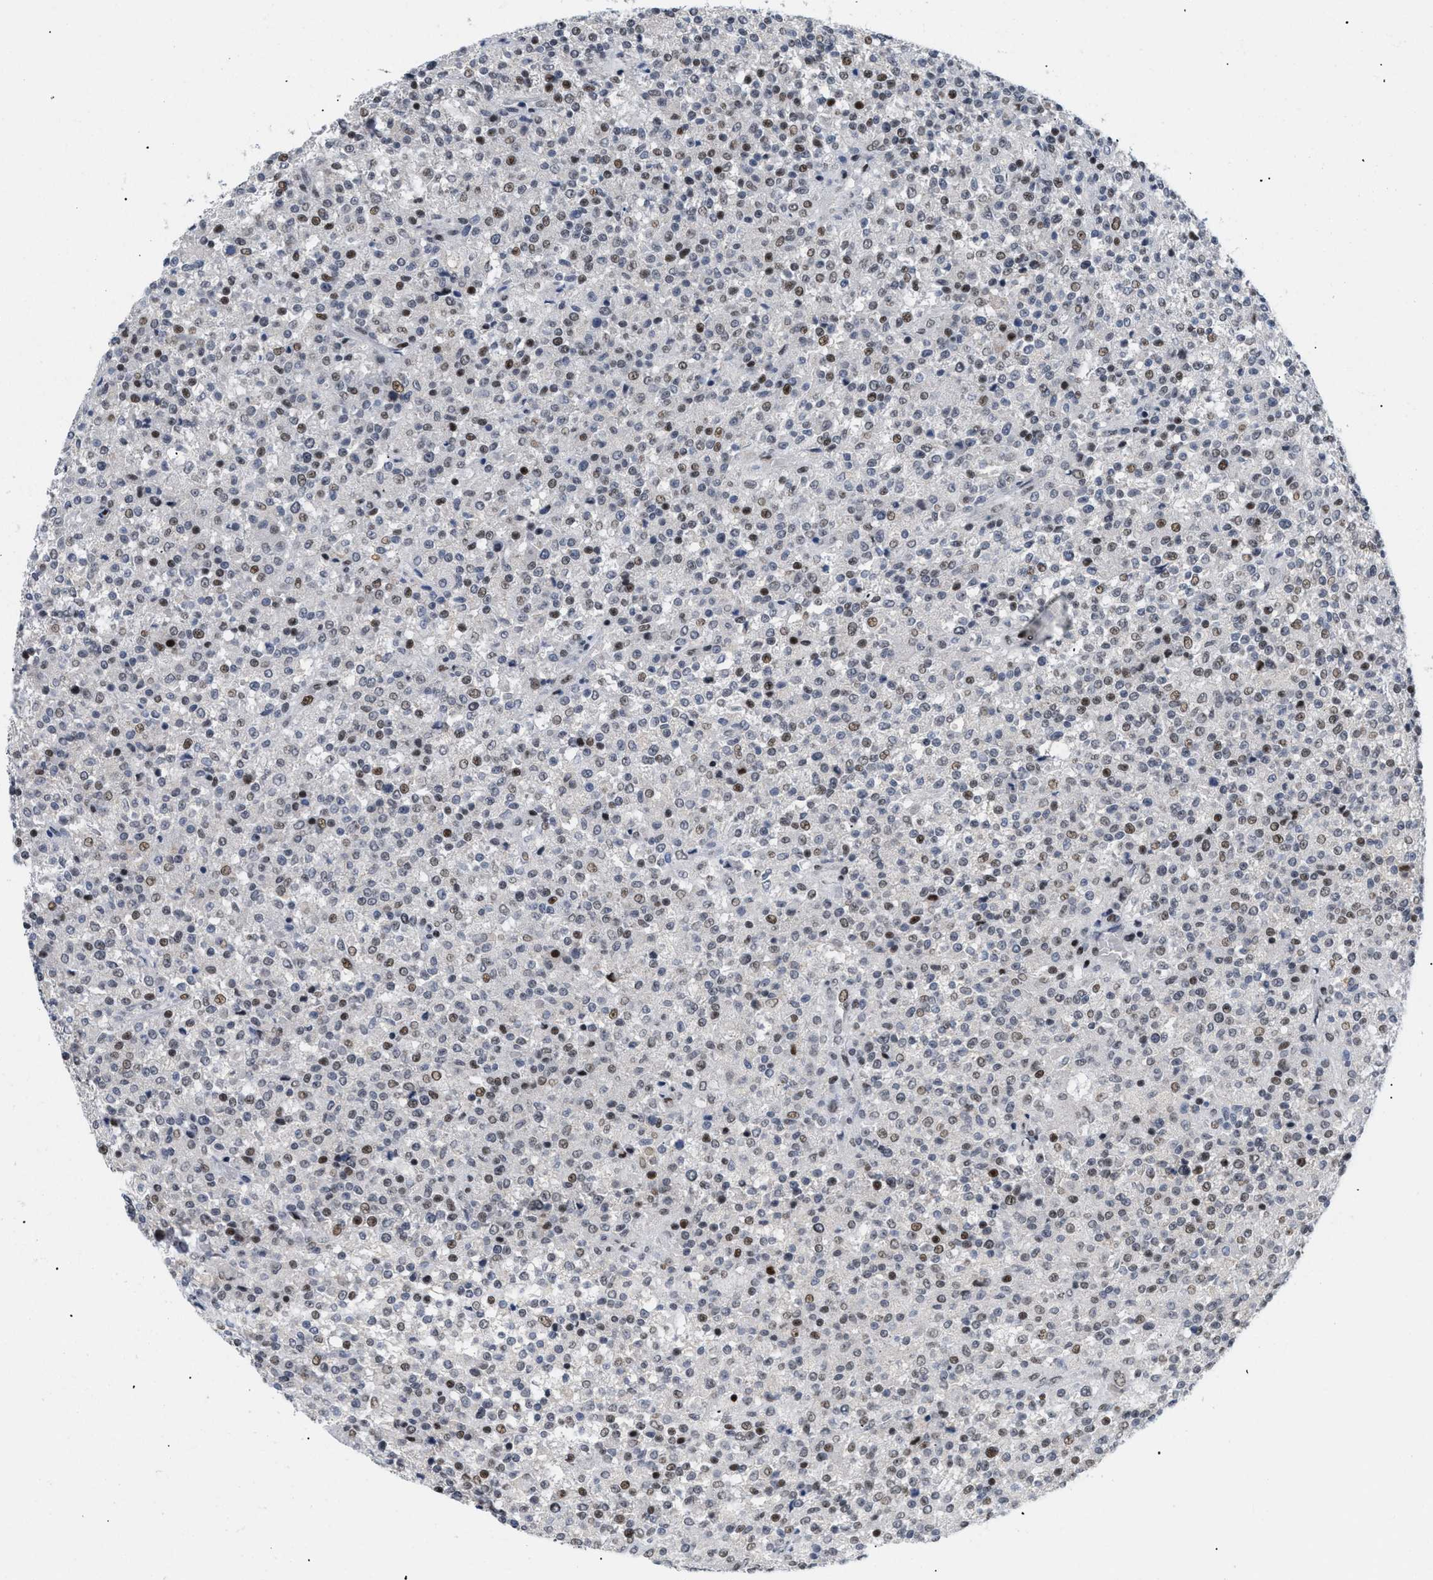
{"staining": {"intensity": "moderate", "quantity": "25%-75%", "location": "nuclear"}, "tissue": "testis cancer", "cell_type": "Tumor cells", "image_type": "cancer", "snomed": [{"axis": "morphology", "description": "Seminoma, NOS"}, {"axis": "topography", "description": "Testis"}], "caption": "Tumor cells display medium levels of moderate nuclear expression in about 25%-75% of cells in human testis cancer (seminoma). Nuclei are stained in blue.", "gene": "MED1", "patient": {"sex": "male", "age": 59}}